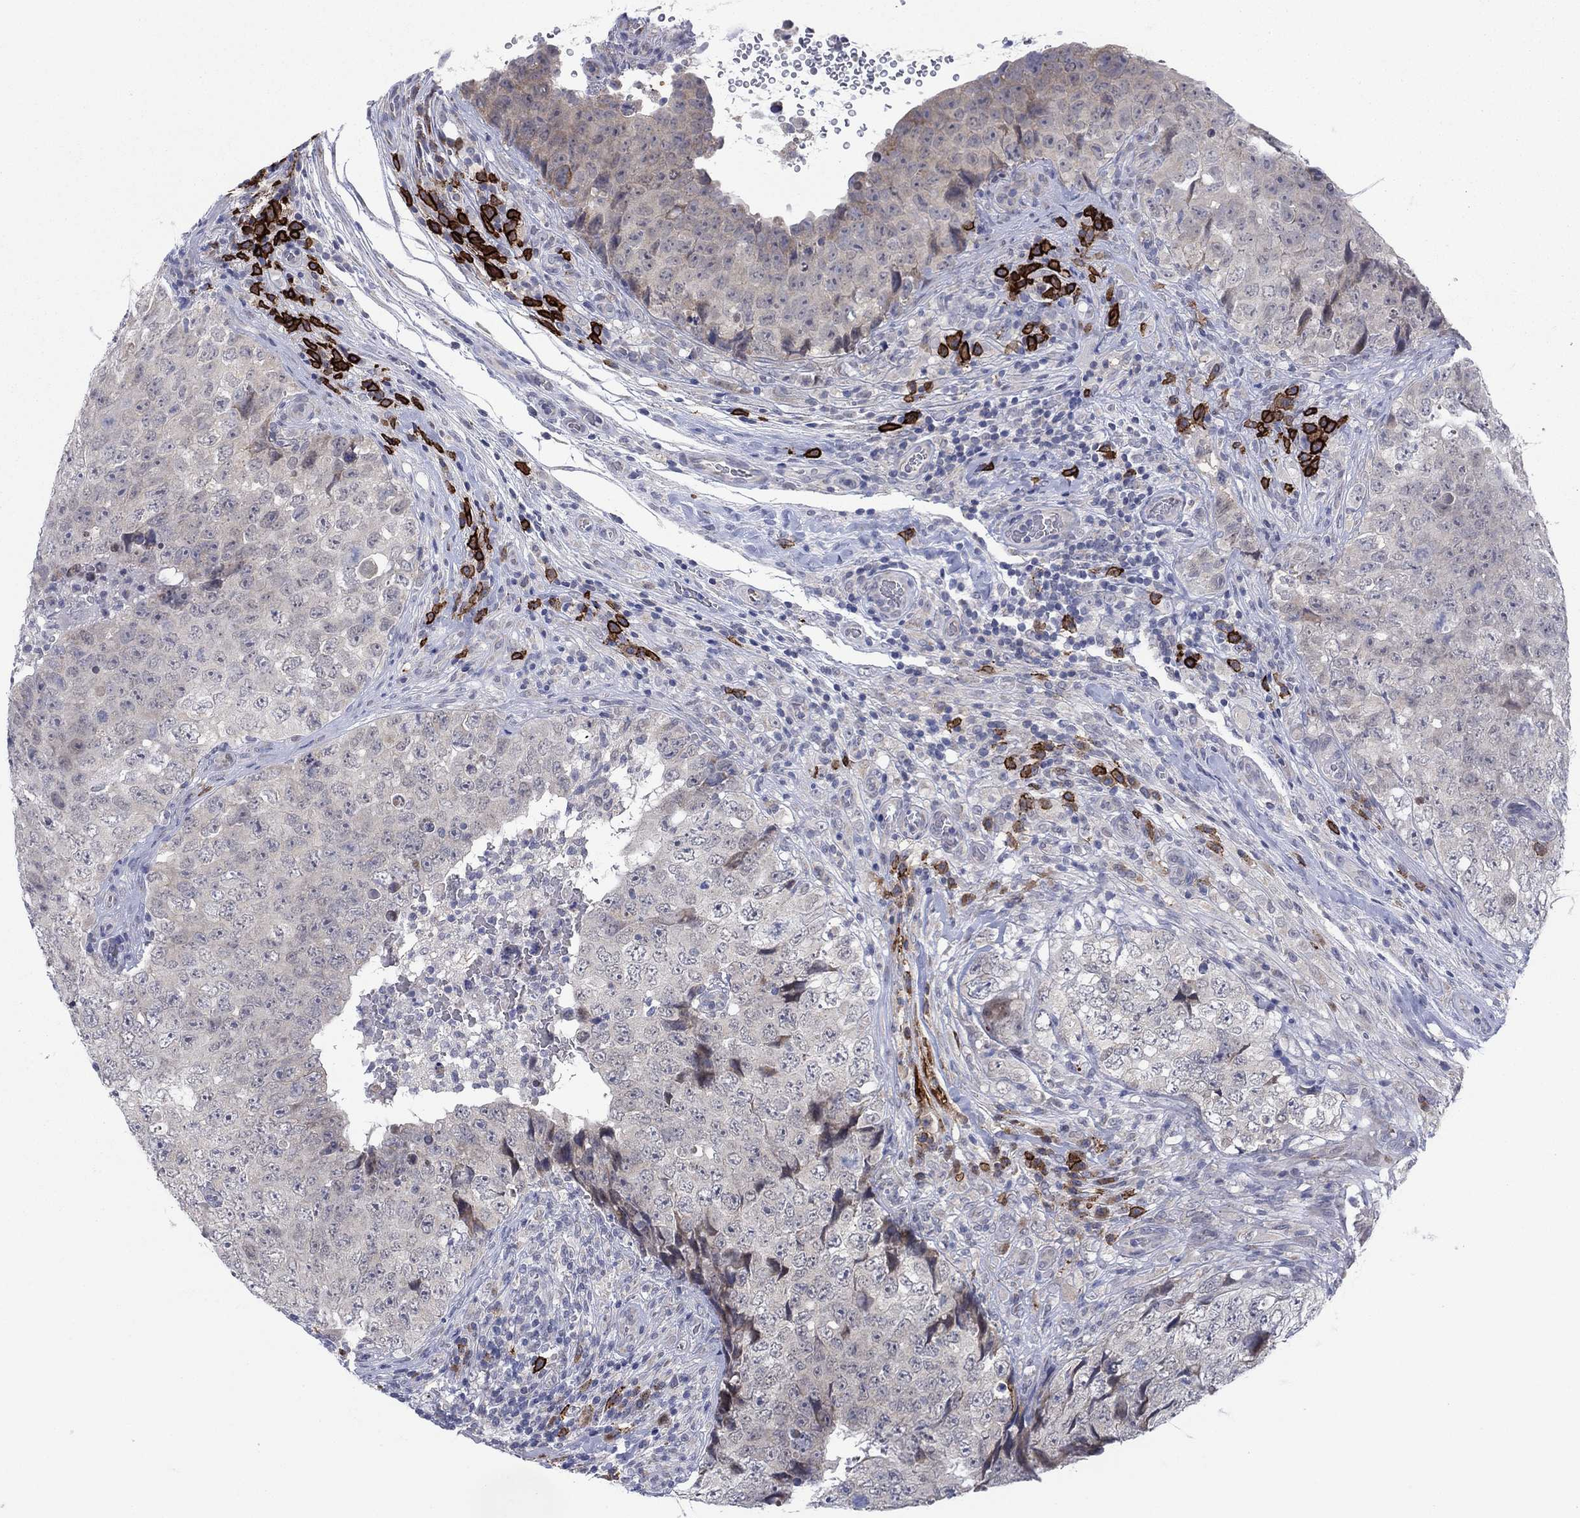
{"staining": {"intensity": "negative", "quantity": "none", "location": "none"}, "tissue": "testis cancer", "cell_type": "Tumor cells", "image_type": "cancer", "snomed": [{"axis": "morphology", "description": "Seminoma, NOS"}, {"axis": "topography", "description": "Testis"}], "caption": "Histopathology image shows no protein expression in tumor cells of testis cancer (seminoma) tissue. (DAB (3,3'-diaminobenzidine) immunohistochemistry with hematoxylin counter stain).", "gene": "SDC1", "patient": {"sex": "male", "age": 34}}